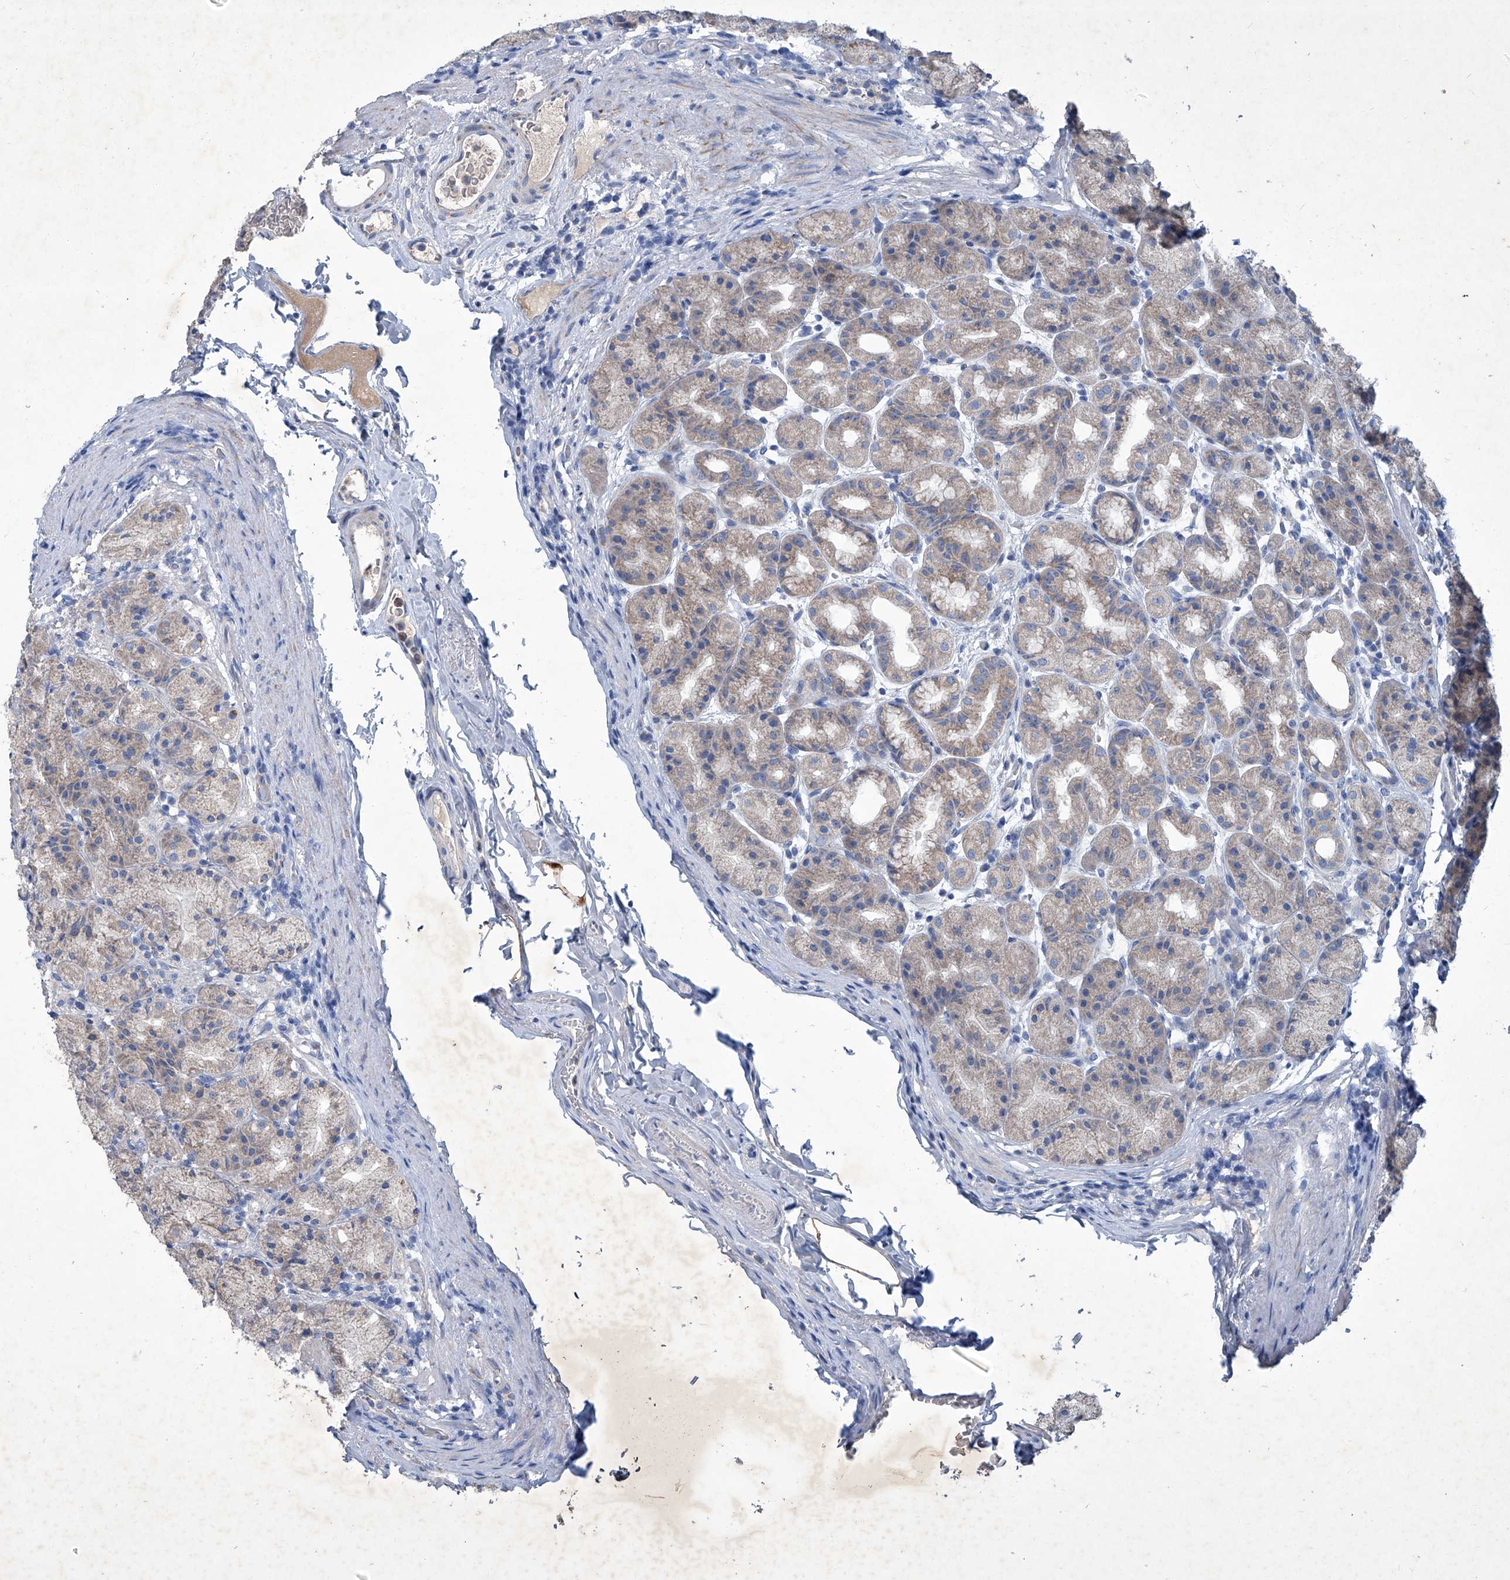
{"staining": {"intensity": "strong", "quantity": "<25%", "location": "cytoplasmic/membranous"}, "tissue": "stomach", "cell_type": "Glandular cells", "image_type": "normal", "snomed": [{"axis": "morphology", "description": "Normal tissue, NOS"}, {"axis": "topography", "description": "Stomach, upper"}], "caption": "Normal stomach shows strong cytoplasmic/membranous expression in about <25% of glandular cells, visualized by immunohistochemistry. The staining was performed using DAB (3,3'-diaminobenzidine), with brown indicating positive protein expression. Nuclei are stained blue with hematoxylin.", "gene": "MTARC1", "patient": {"sex": "male", "age": 68}}